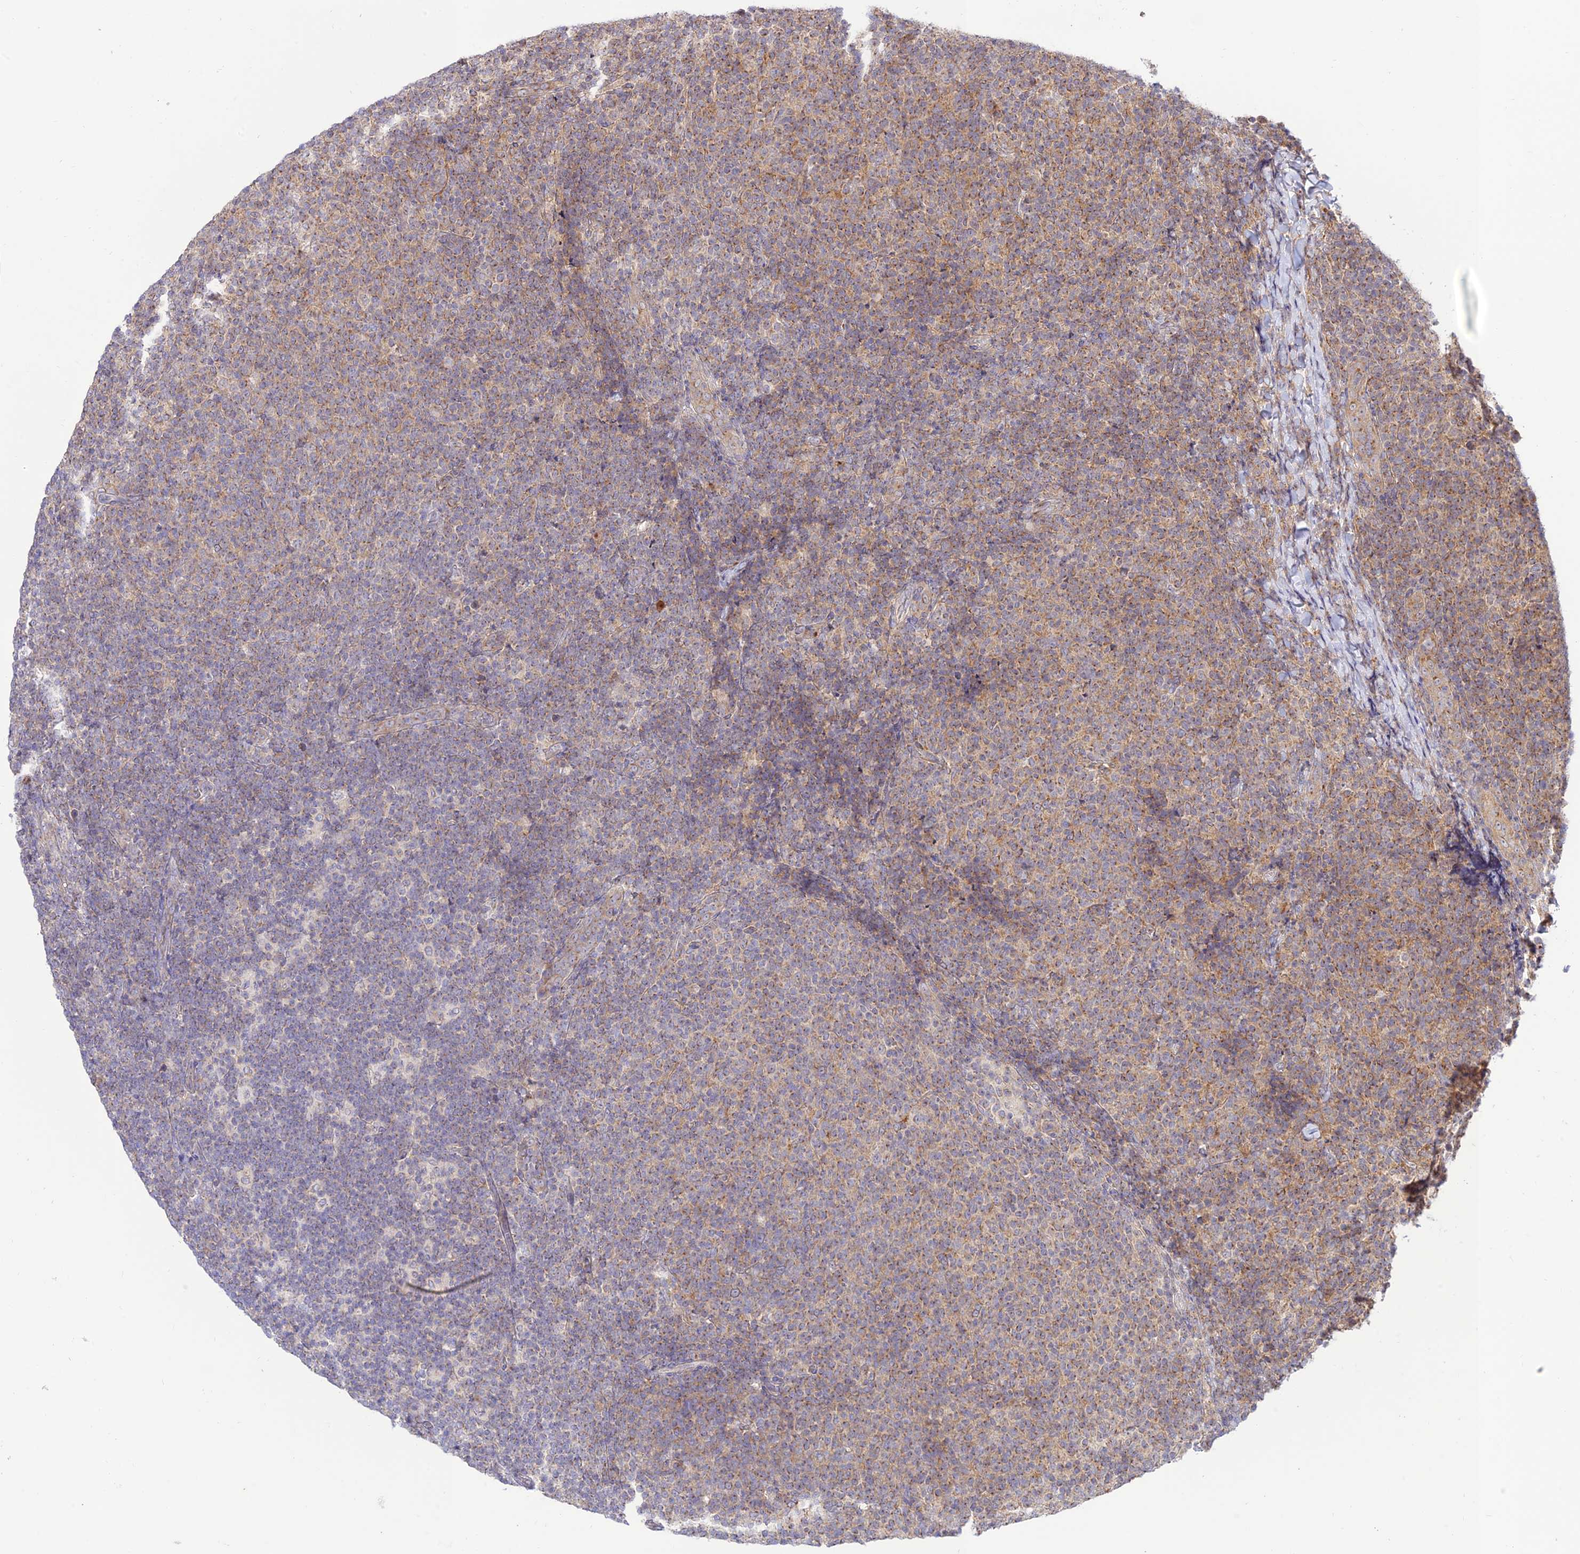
{"staining": {"intensity": "weak", "quantity": "25%-75%", "location": "cytoplasmic/membranous"}, "tissue": "lymphoma", "cell_type": "Tumor cells", "image_type": "cancer", "snomed": [{"axis": "morphology", "description": "Malignant lymphoma, non-Hodgkin's type, Low grade"}, {"axis": "topography", "description": "Lymph node"}], "caption": "Human low-grade malignant lymphoma, non-Hodgkin's type stained with a brown dye reveals weak cytoplasmic/membranous positive positivity in approximately 25%-75% of tumor cells.", "gene": "GOLGA3", "patient": {"sex": "male", "age": 66}}